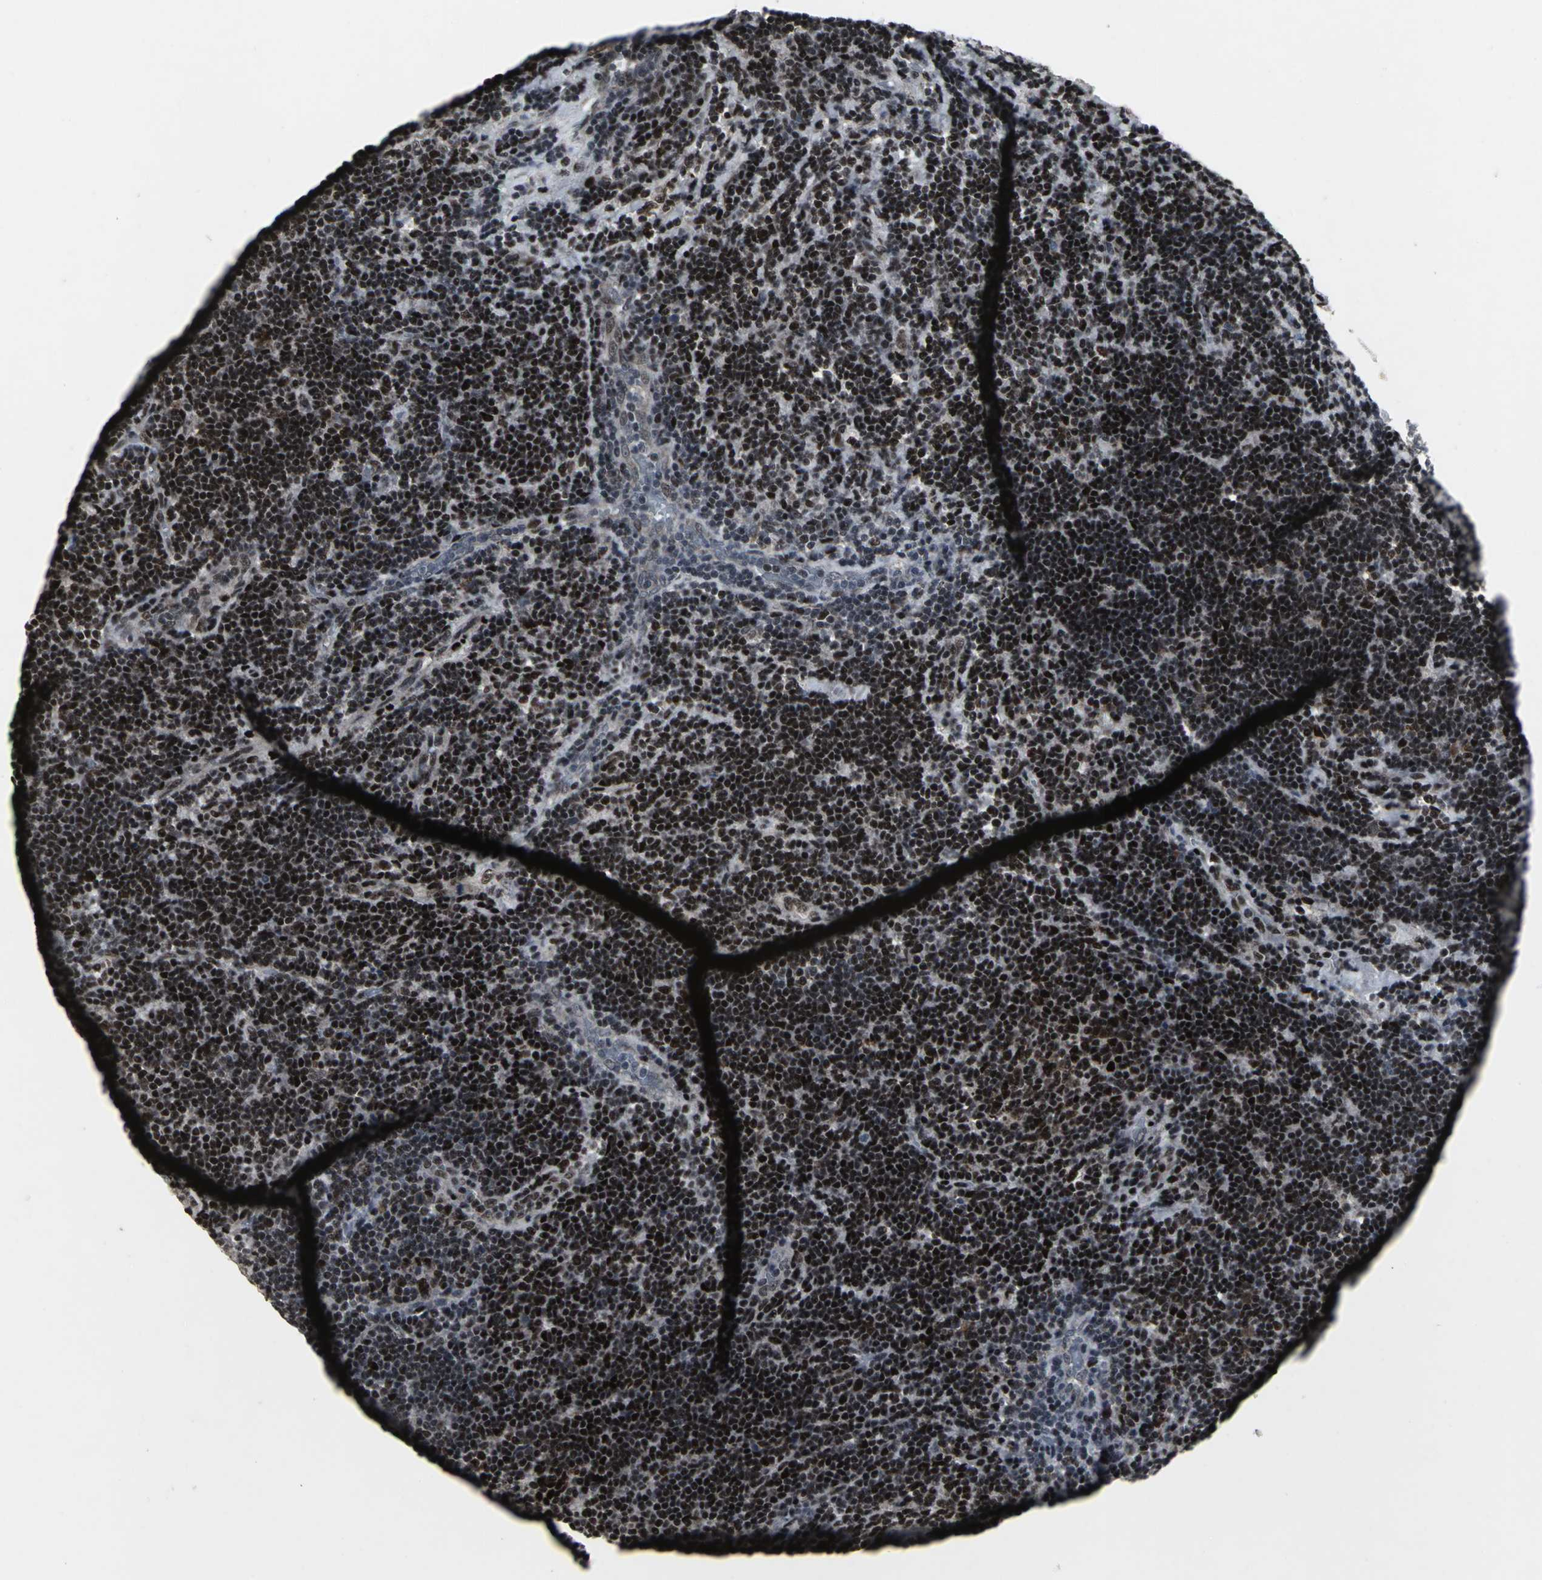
{"staining": {"intensity": "strong", "quantity": ">75%", "location": "nuclear"}, "tissue": "lymphoma", "cell_type": "Tumor cells", "image_type": "cancer", "snomed": [{"axis": "morphology", "description": "Malignant lymphoma, non-Hodgkin's type, Low grade"}, {"axis": "topography", "description": "Lymph node"}], "caption": "Lymphoma stained for a protein (brown) demonstrates strong nuclear positive positivity in about >75% of tumor cells.", "gene": "SRF", "patient": {"sex": "male", "age": 70}}